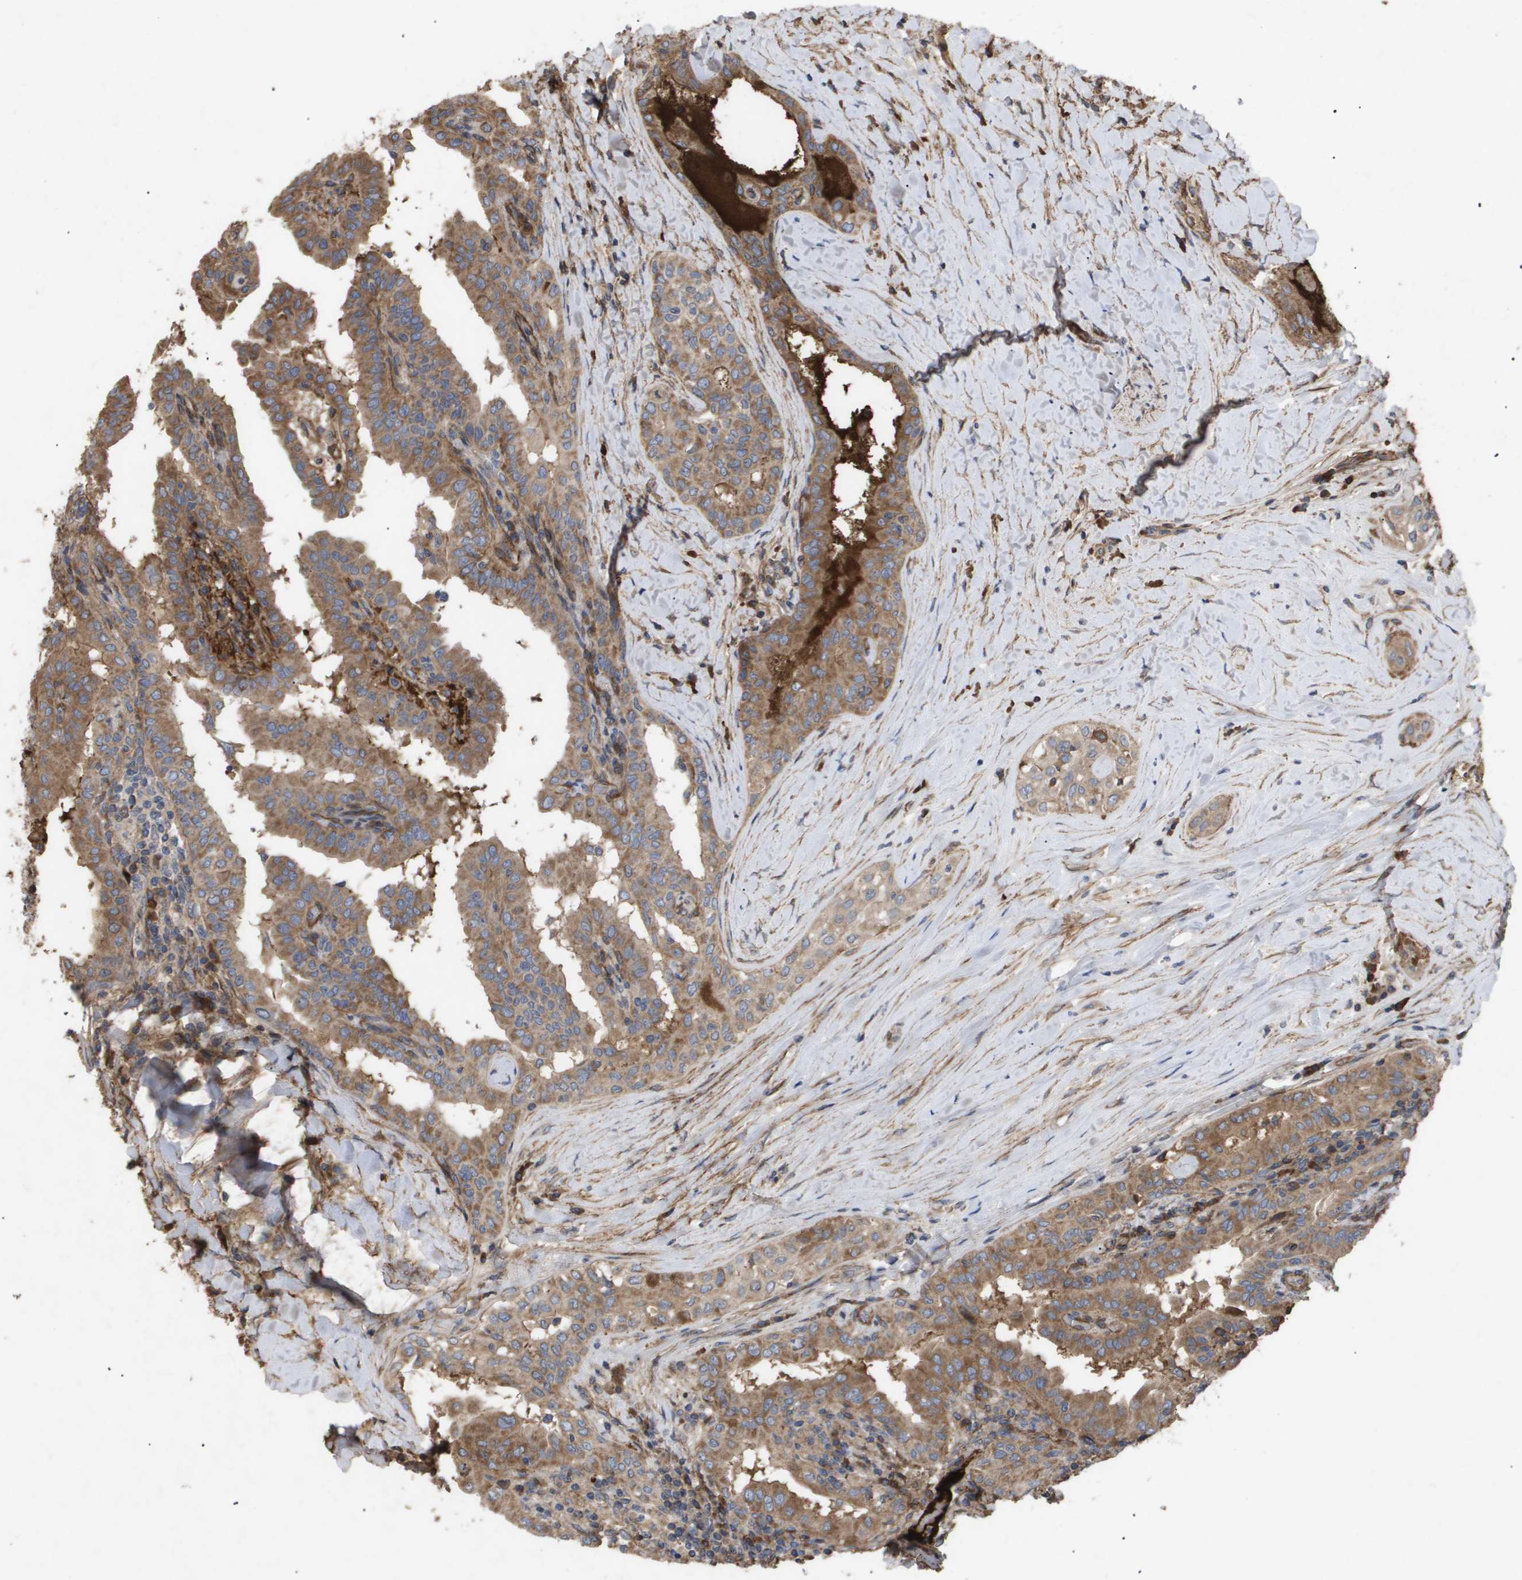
{"staining": {"intensity": "moderate", "quantity": ">75%", "location": "cytoplasmic/membranous"}, "tissue": "thyroid cancer", "cell_type": "Tumor cells", "image_type": "cancer", "snomed": [{"axis": "morphology", "description": "Papillary adenocarcinoma, NOS"}, {"axis": "topography", "description": "Thyroid gland"}], "caption": "Papillary adenocarcinoma (thyroid) stained with a protein marker displays moderate staining in tumor cells.", "gene": "TNS1", "patient": {"sex": "male", "age": 33}}